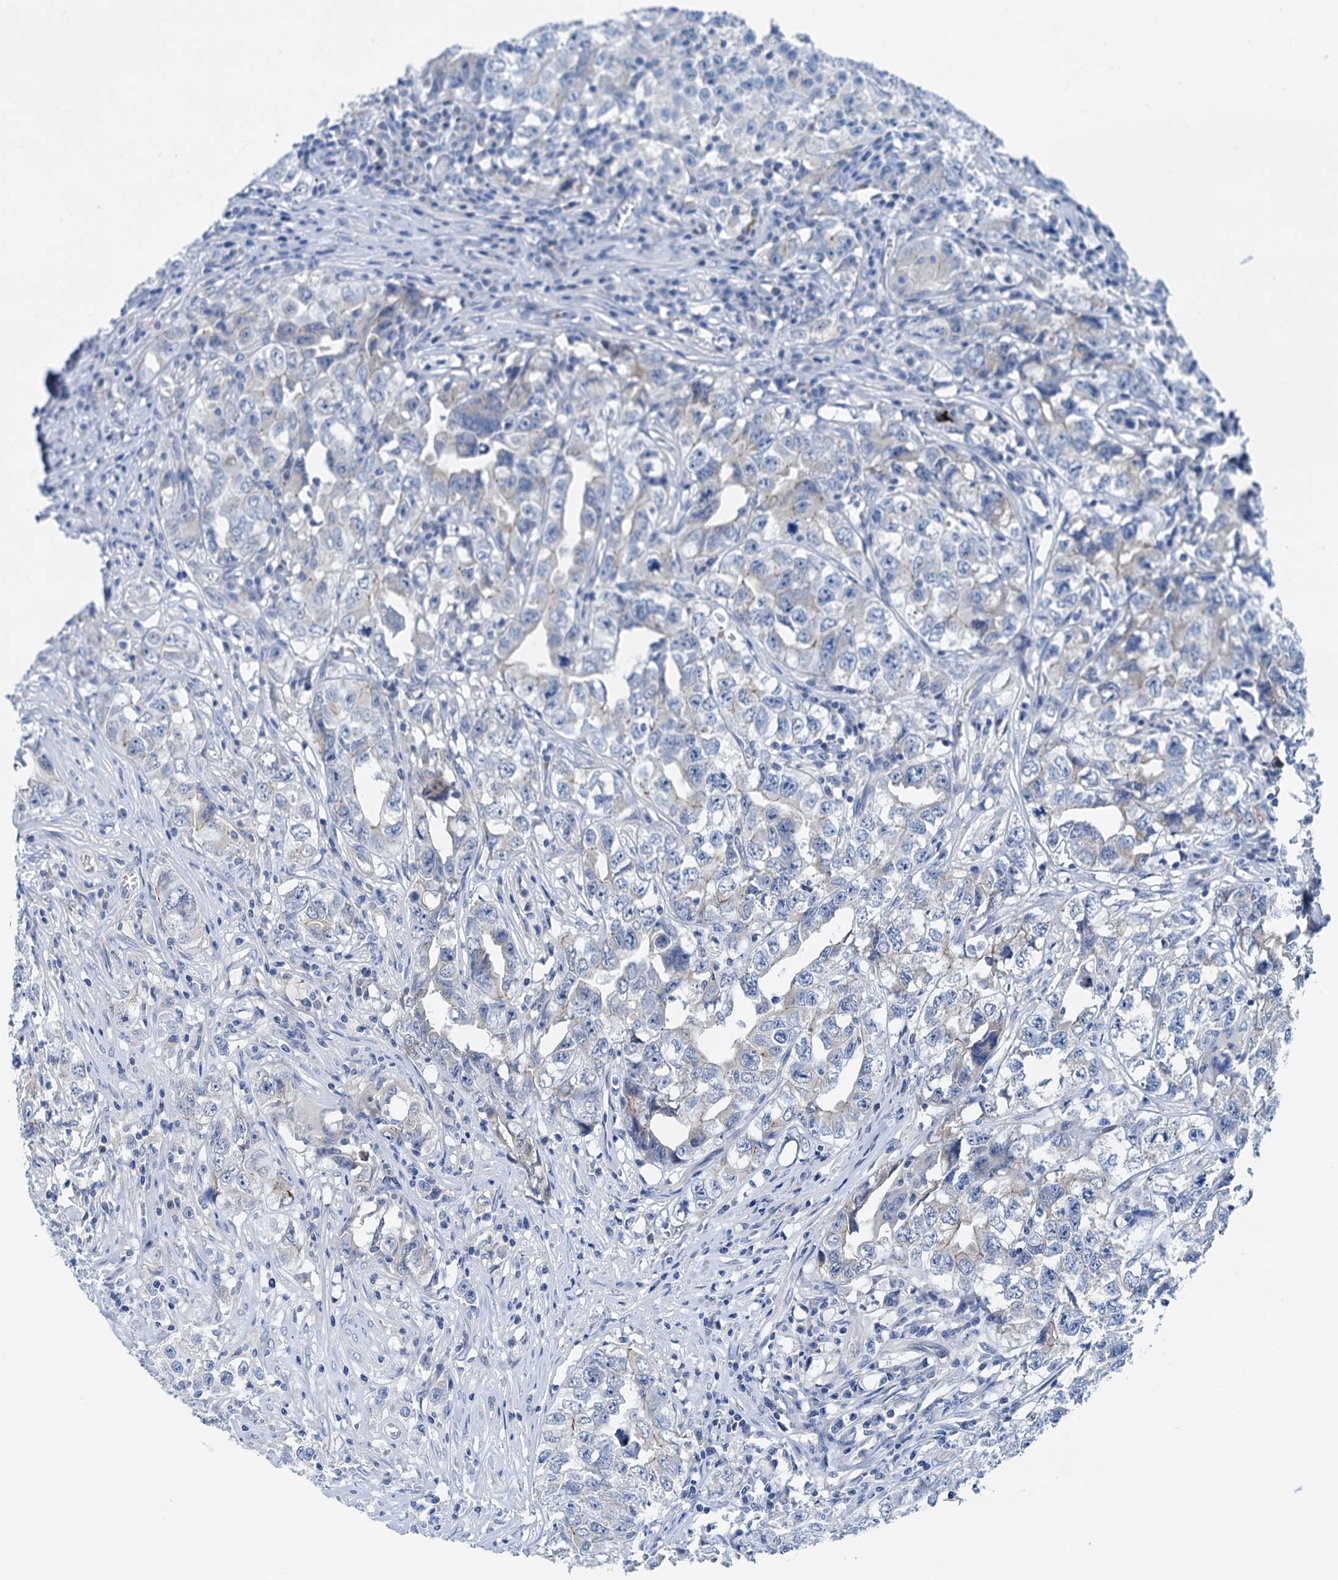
{"staining": {"intensity": "negative", "quantity": "none", "location": "none"}, "tissue": "testis cancer", "cell_type": "Tumor cells", "image_type": "cancer", "snomed": [{"axis": "morphology", "description": "Seminoma, NOS"}, {"axis": "morphology", "description": "Carcinoma, Embryonal, NOS"}, {"axis": "topography", "description": "Testis"}], "caption": "This is a image of immunohistochemistry staining of testis embryonal carcinoma, which shows no staining in tumor cells.", "gene": "KNDC1", "patient": {"sex": "male", "age": 43}}